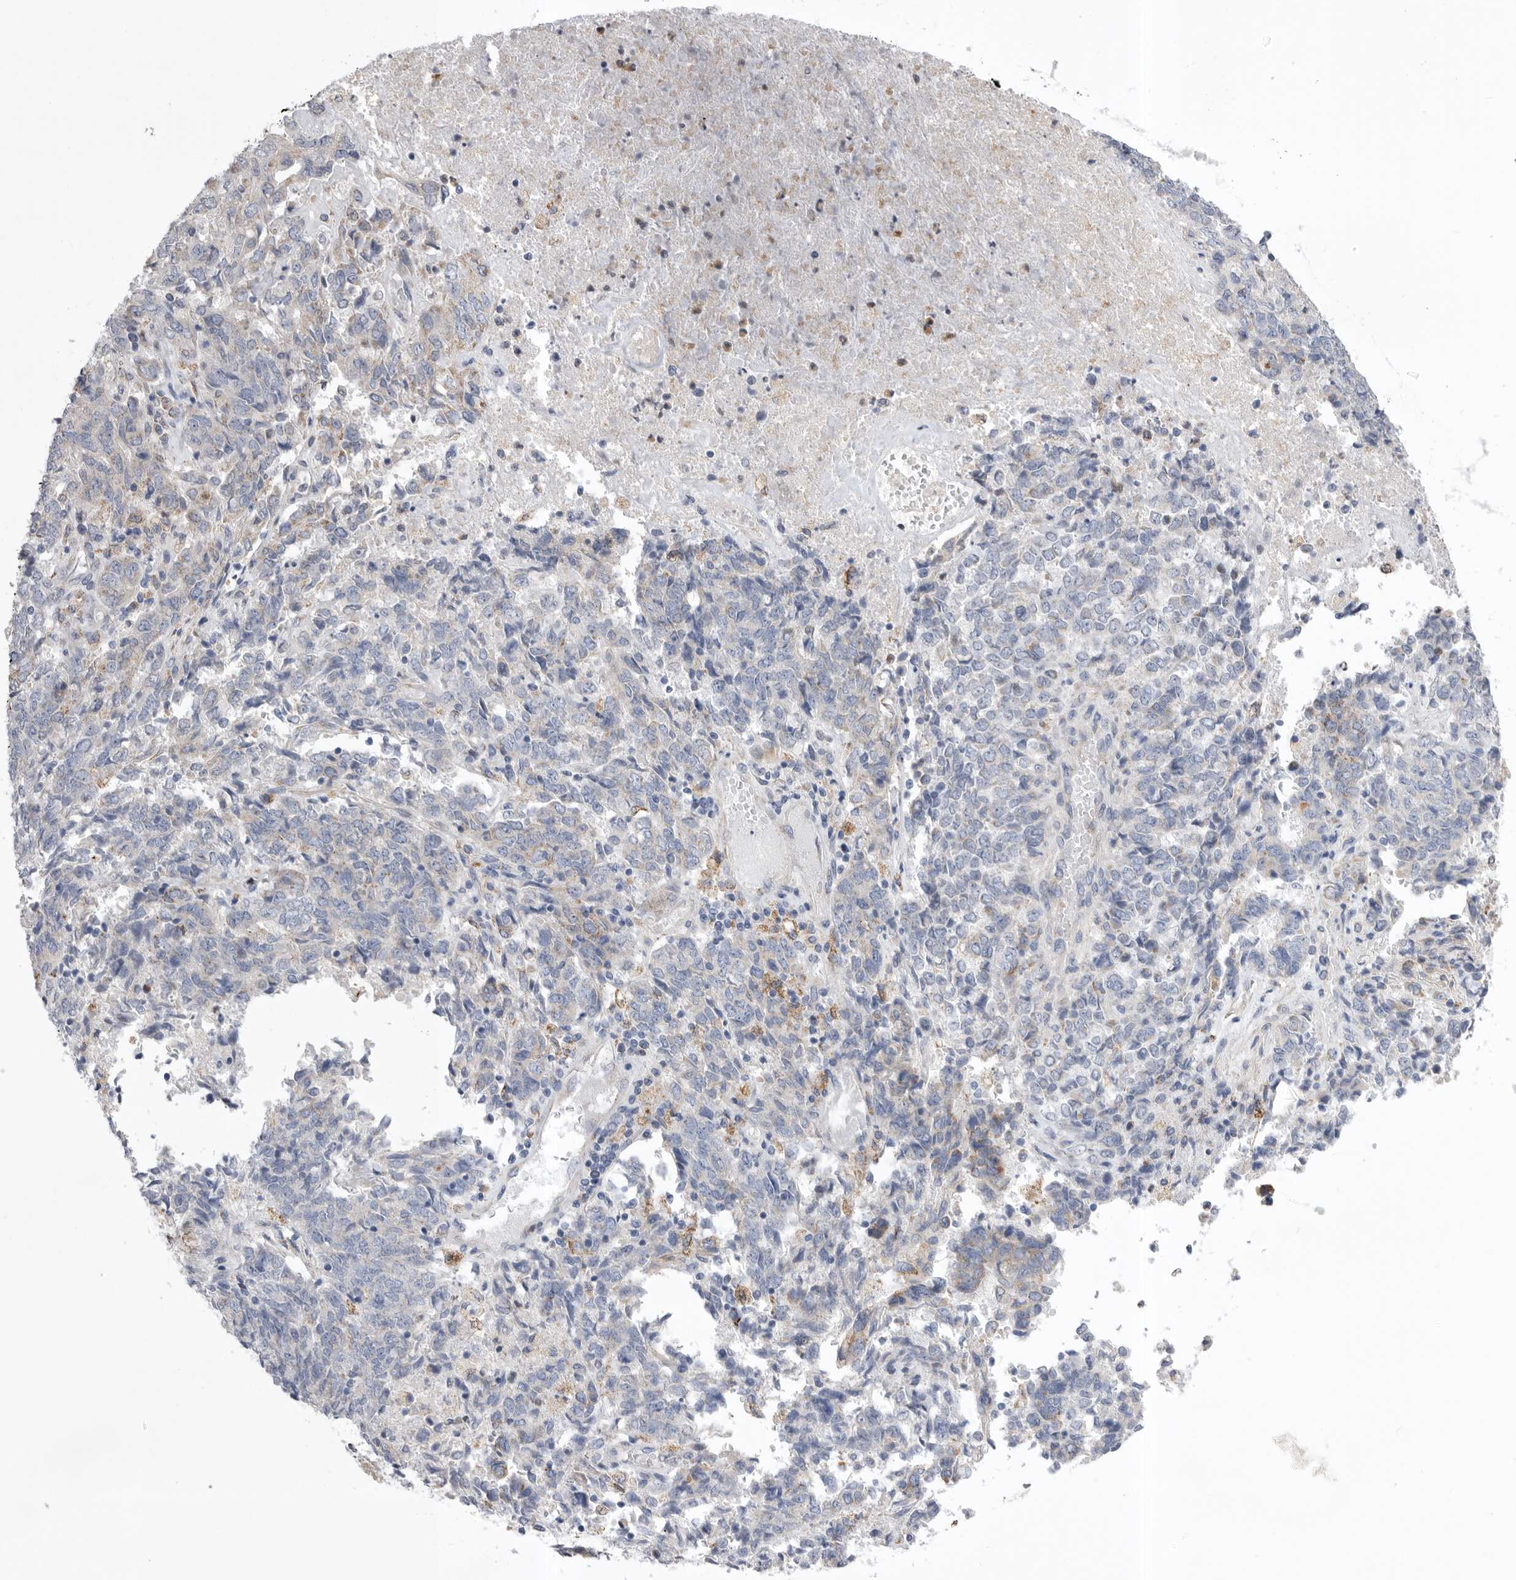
{"staining": {"intensity": "negative", "quantity": "none", "location": "none"}, "tissue": "endometrial cancer", "cell_type": "Tumor cells", "image_type": "cancer", "snomed": [{"axis": "morphology", "description": "Adenocarcinoma, NOS"}, {"axis": "topography", "description": "Endometrium"}], "caption": "DAB immunohistochemical staining of endometrial cancer demonstrates no significant positivity in tumor cells.", "gene": "CCDC126", "patient": {"sex": "female", "age": 80}}